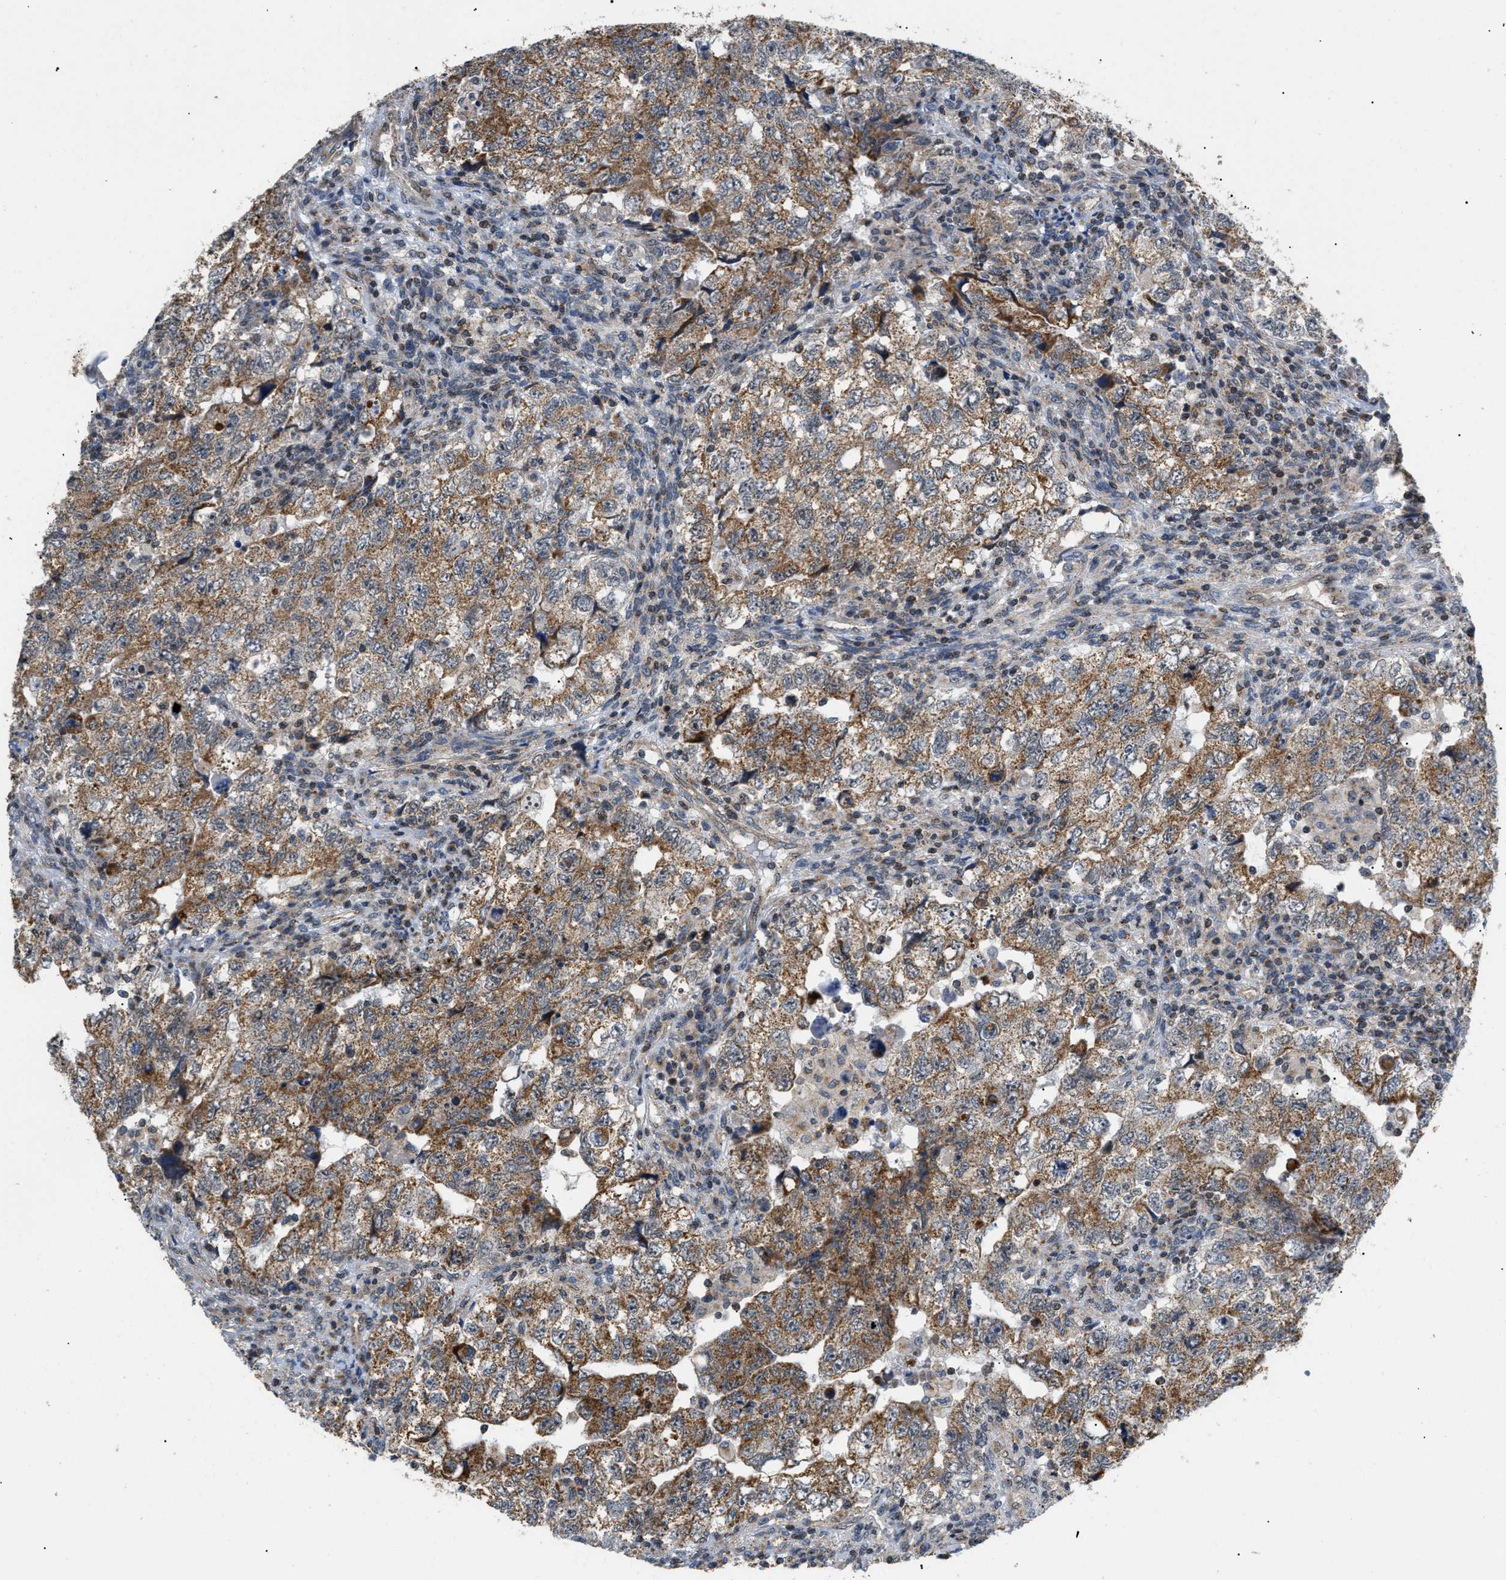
{"staining": {"intensity": "moderate", "quantity": ">75%", "location": "cytoplasmic/membranous"}, "tissue": "testis cancer", "cell_type": "Tumor cells", "image_type": "cancer", "snomed": [{"axis": "morphology", "description": "Seminoma, NOS"}, {"axis": "topography", "description": "Testis"}], "caption": "Human testis cancer (seminoma) stained with a brown dye shows moderate cytoplasmic/membranous positive expression in about >75% of tumor cells.", "gene": "ZBTB11", "patient": {"sex": "male", "age": 22}}